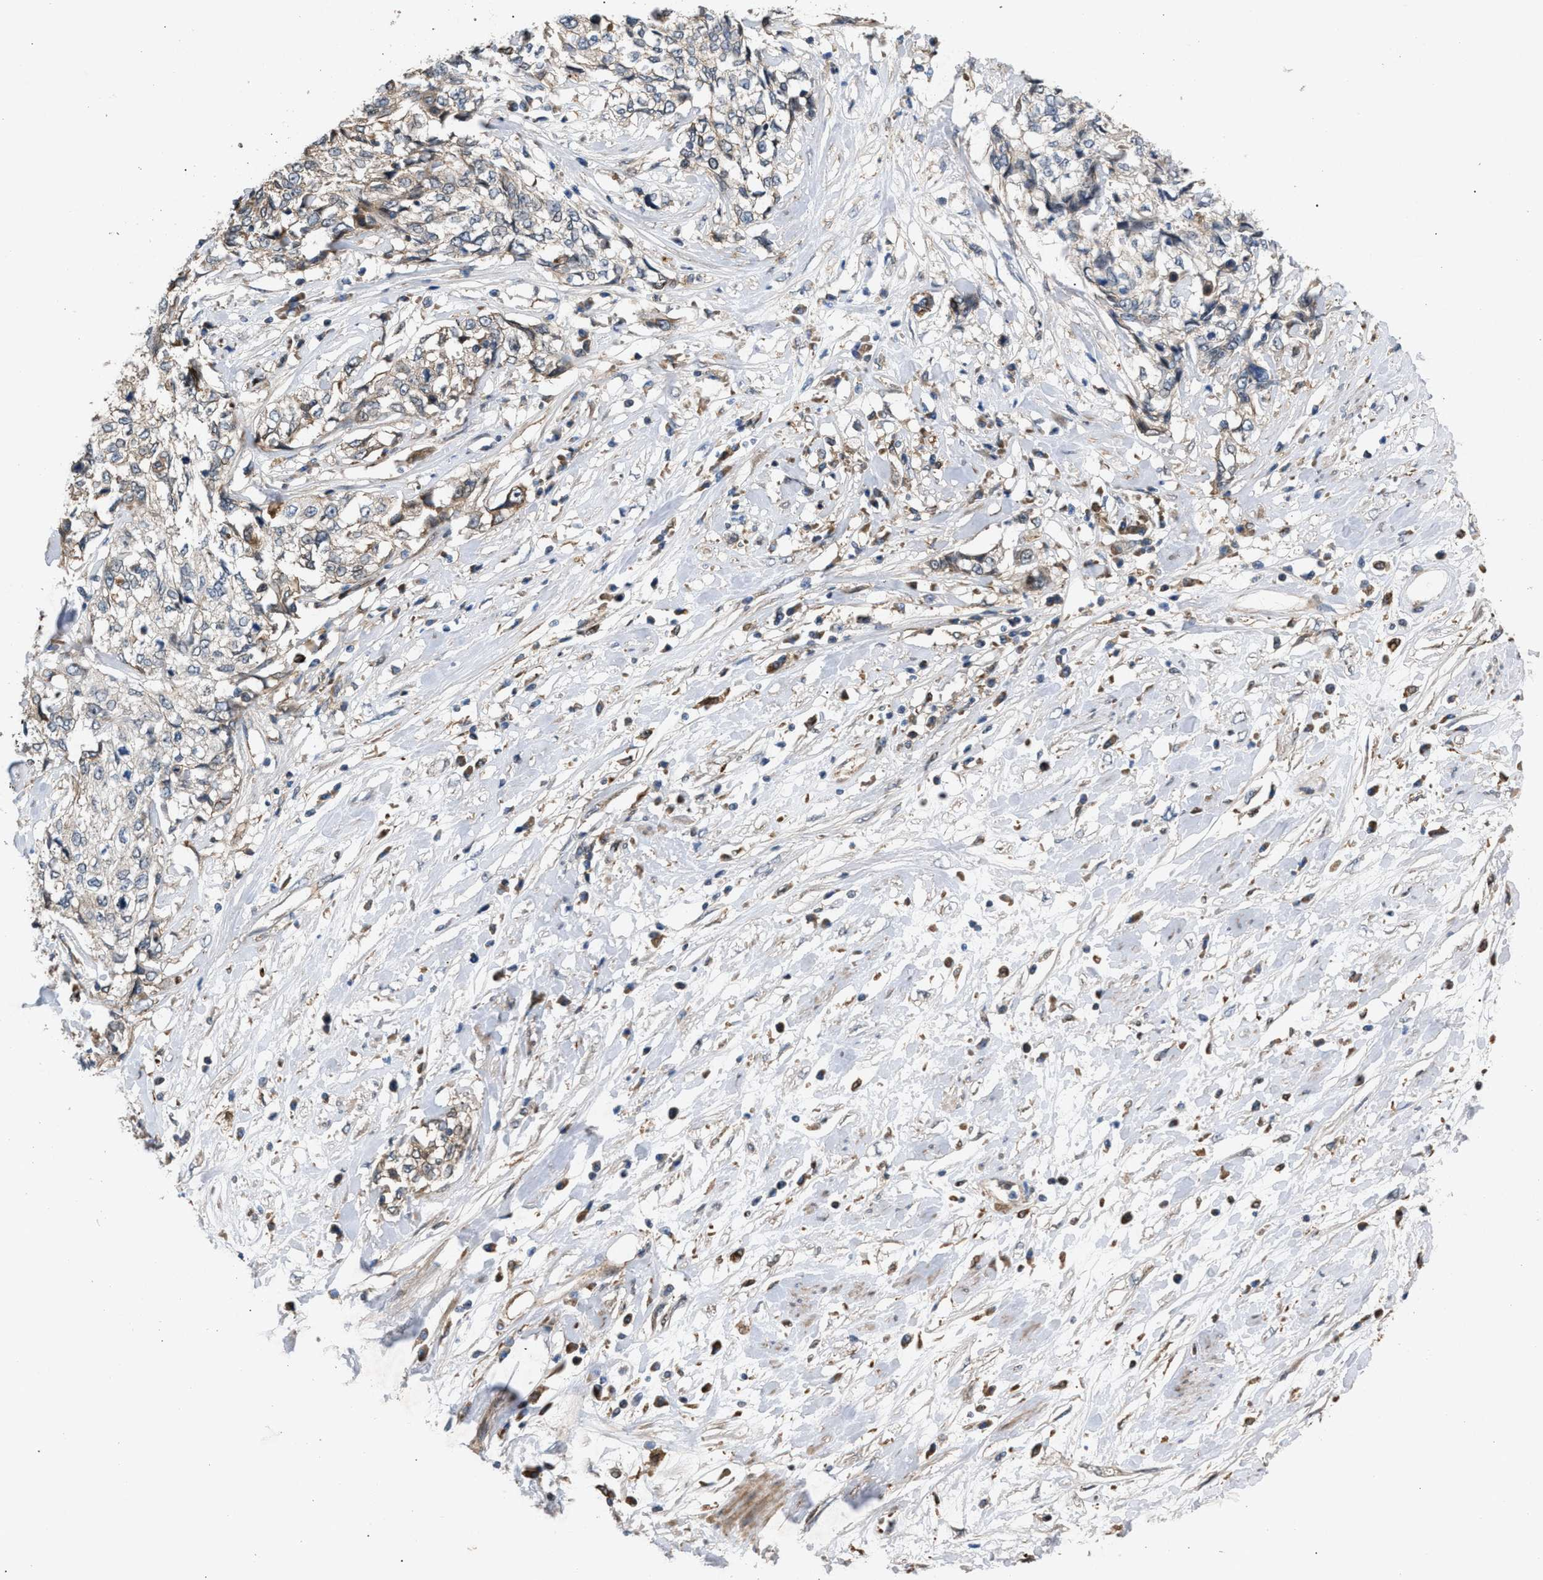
{"staining": {"intensity": "weak", "quantity": "<25%", "location": "cytoplasmic/membranous"}, "tissue": "cervical cancer", "cell_type": "Tumor cells", "image_type": "cancer", "snomed": [{"axis": "morphology", "description": "Squamous cell carcinoma, NOS"}, {"axis": "topography", "description": "Cervix"}], "caption": "The immunohistochemistry (IHC) micrograph has no significant staining in tumor cells of cervical cancer (squamous cell carcinoma) tissue.", "gene": "GCC1", "patient": {"sex": "female", "age": 57}}